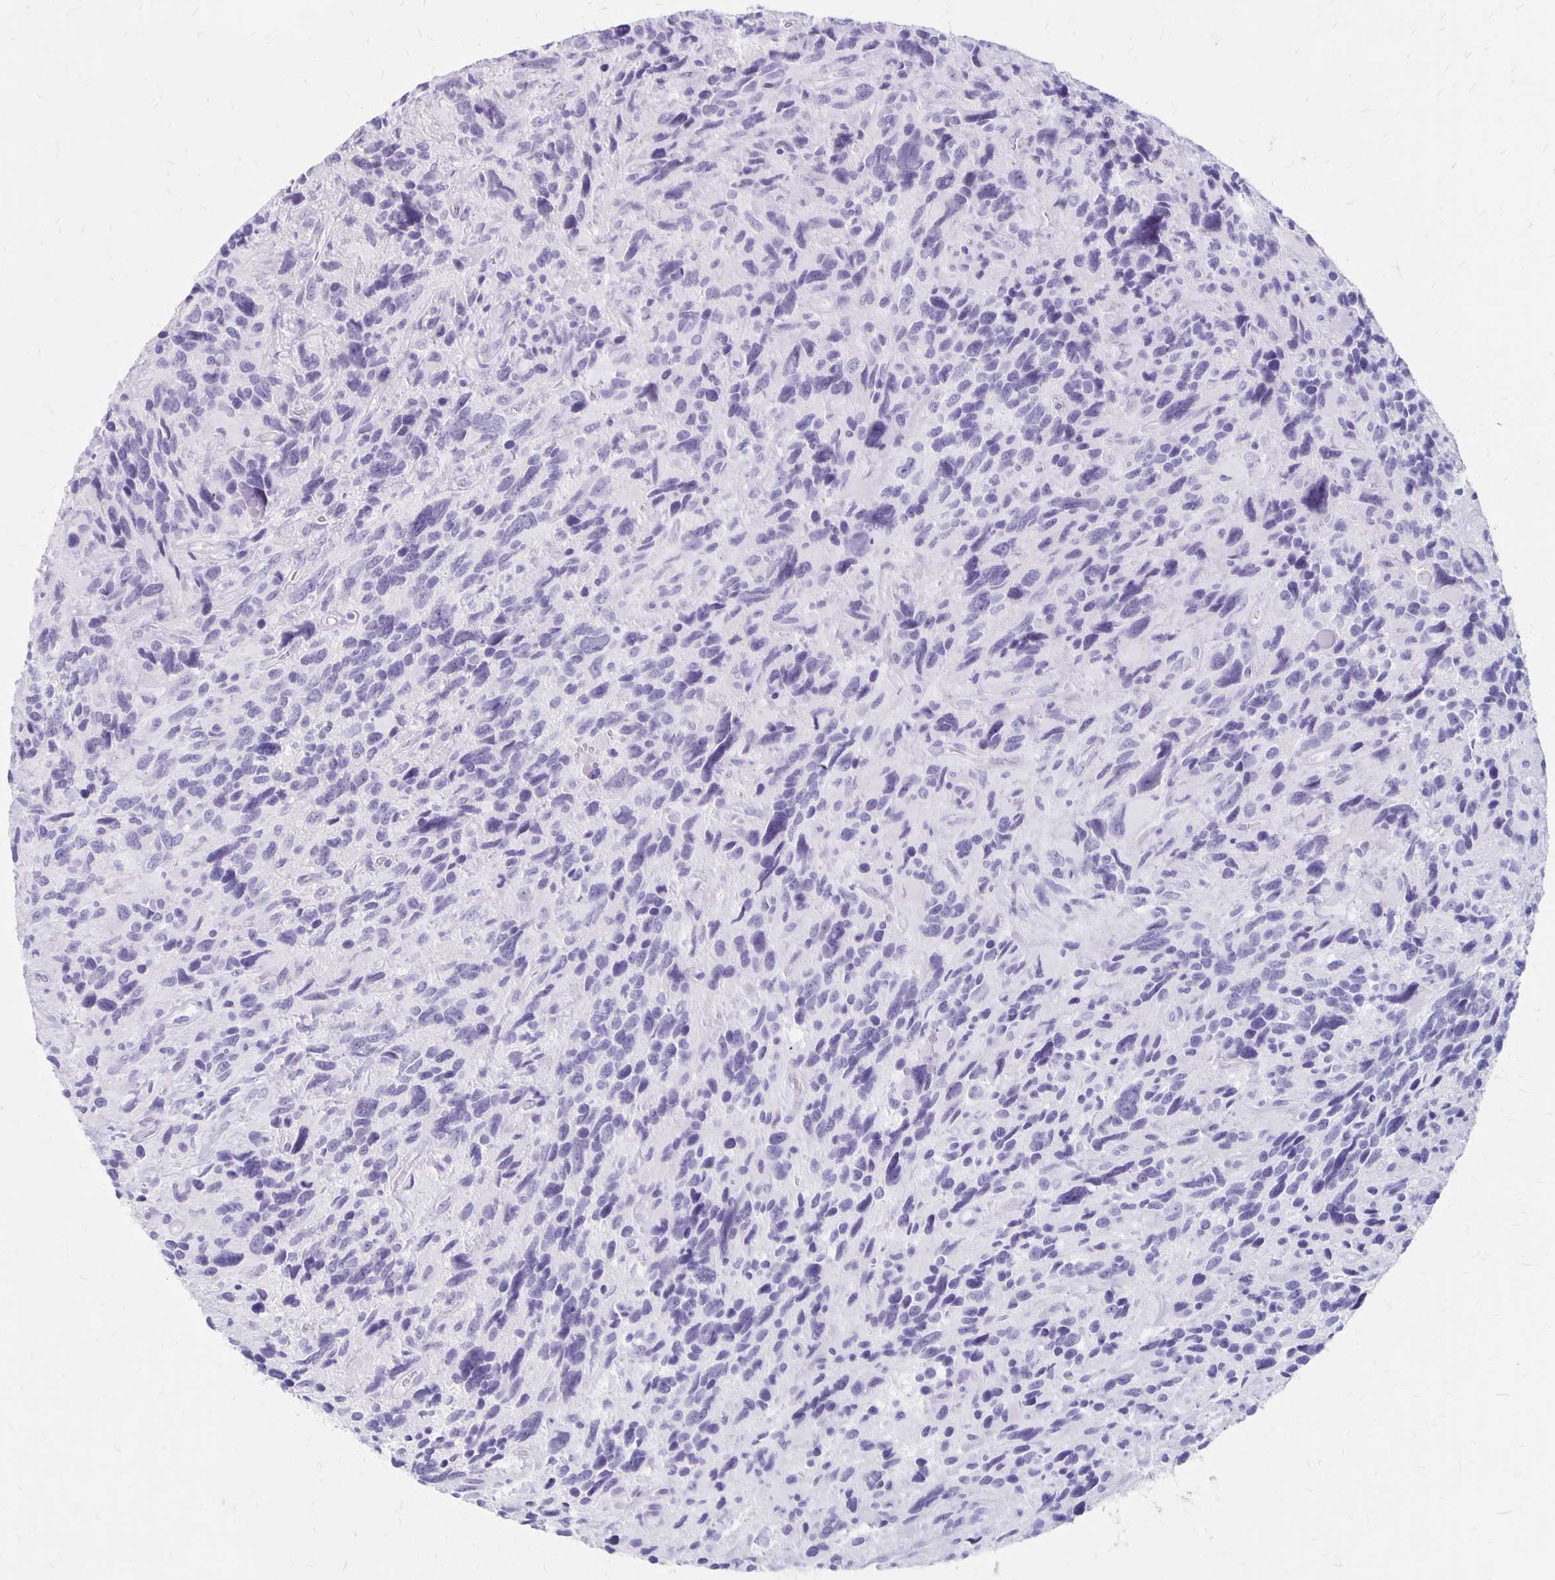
{"staining": {"intensity": "negative", "quantity": "none", "location": "none"}, "tissue": "glioma", "cell_type": "Tumor cells", "image_type": "cancer", "snomed": [{"axis": "morphology", "description": "Glioma, malignant, High grade"}, {"axis": "topography", "description": "Brain"}], "caption": "High power microscopy micrograph of an immunohistochemistry (IHC) micrograph of glioma, revealing no significant positivity in tumor cells.", "gene": "MAGEC2", "patient": {"sex": "male", "age": 46}}